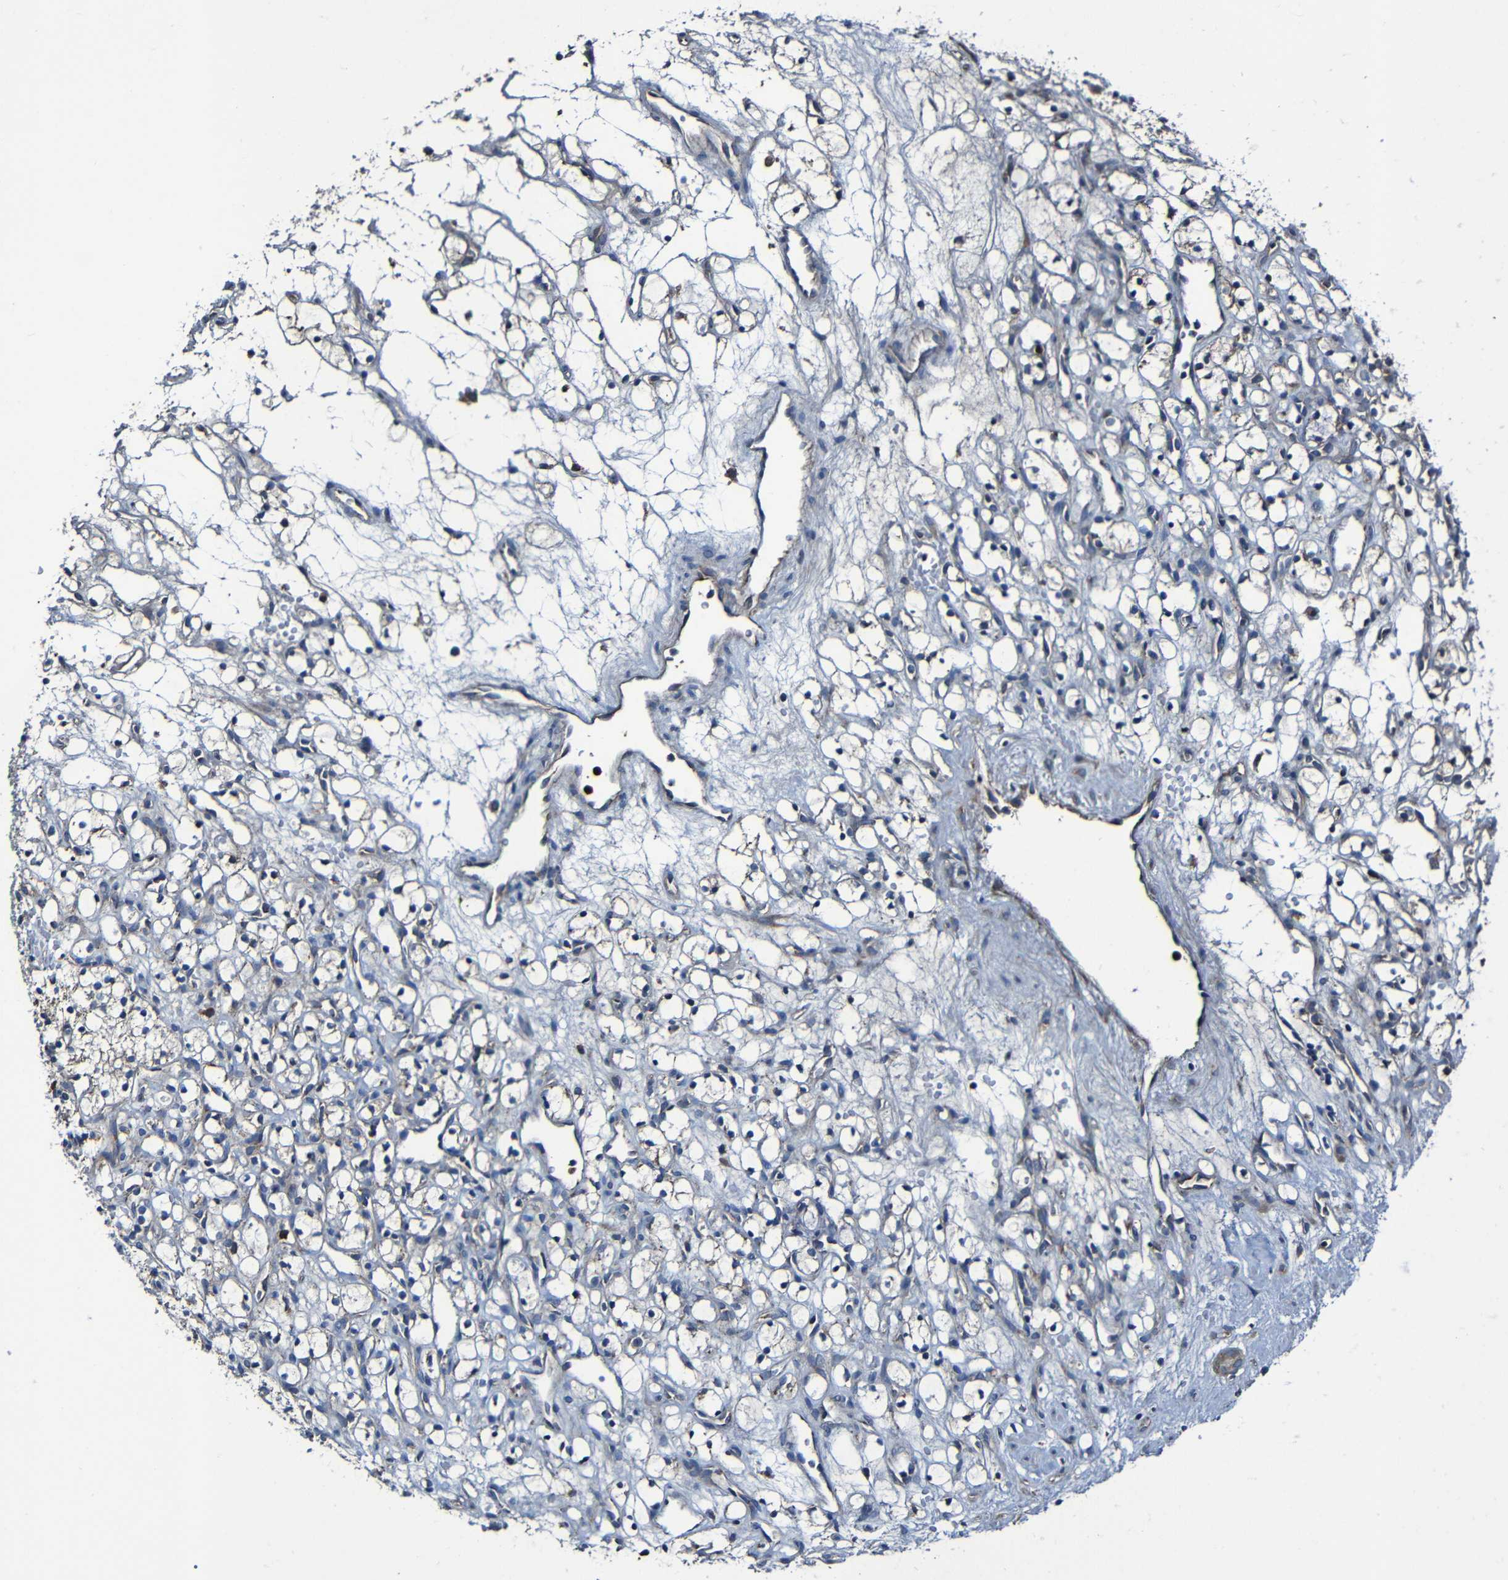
{"staining": {"intensity": "negative", "quantity": "none", "location": "none"}, "tissue": "renal cancer", "cell_type": "Tumor cells", "image_type": "cancer", "snomed": [{"axis": "morphology", "description": "Adenocarcinoma, NOS"}, {"axis": "topography", "description": "Kidney"}], "caption": "Renal cancer stained for a protein using IHC exhibits no positivity tumor cells.", "gene": "ADAM15", "patient": {"sex": "female", "age": 60}}